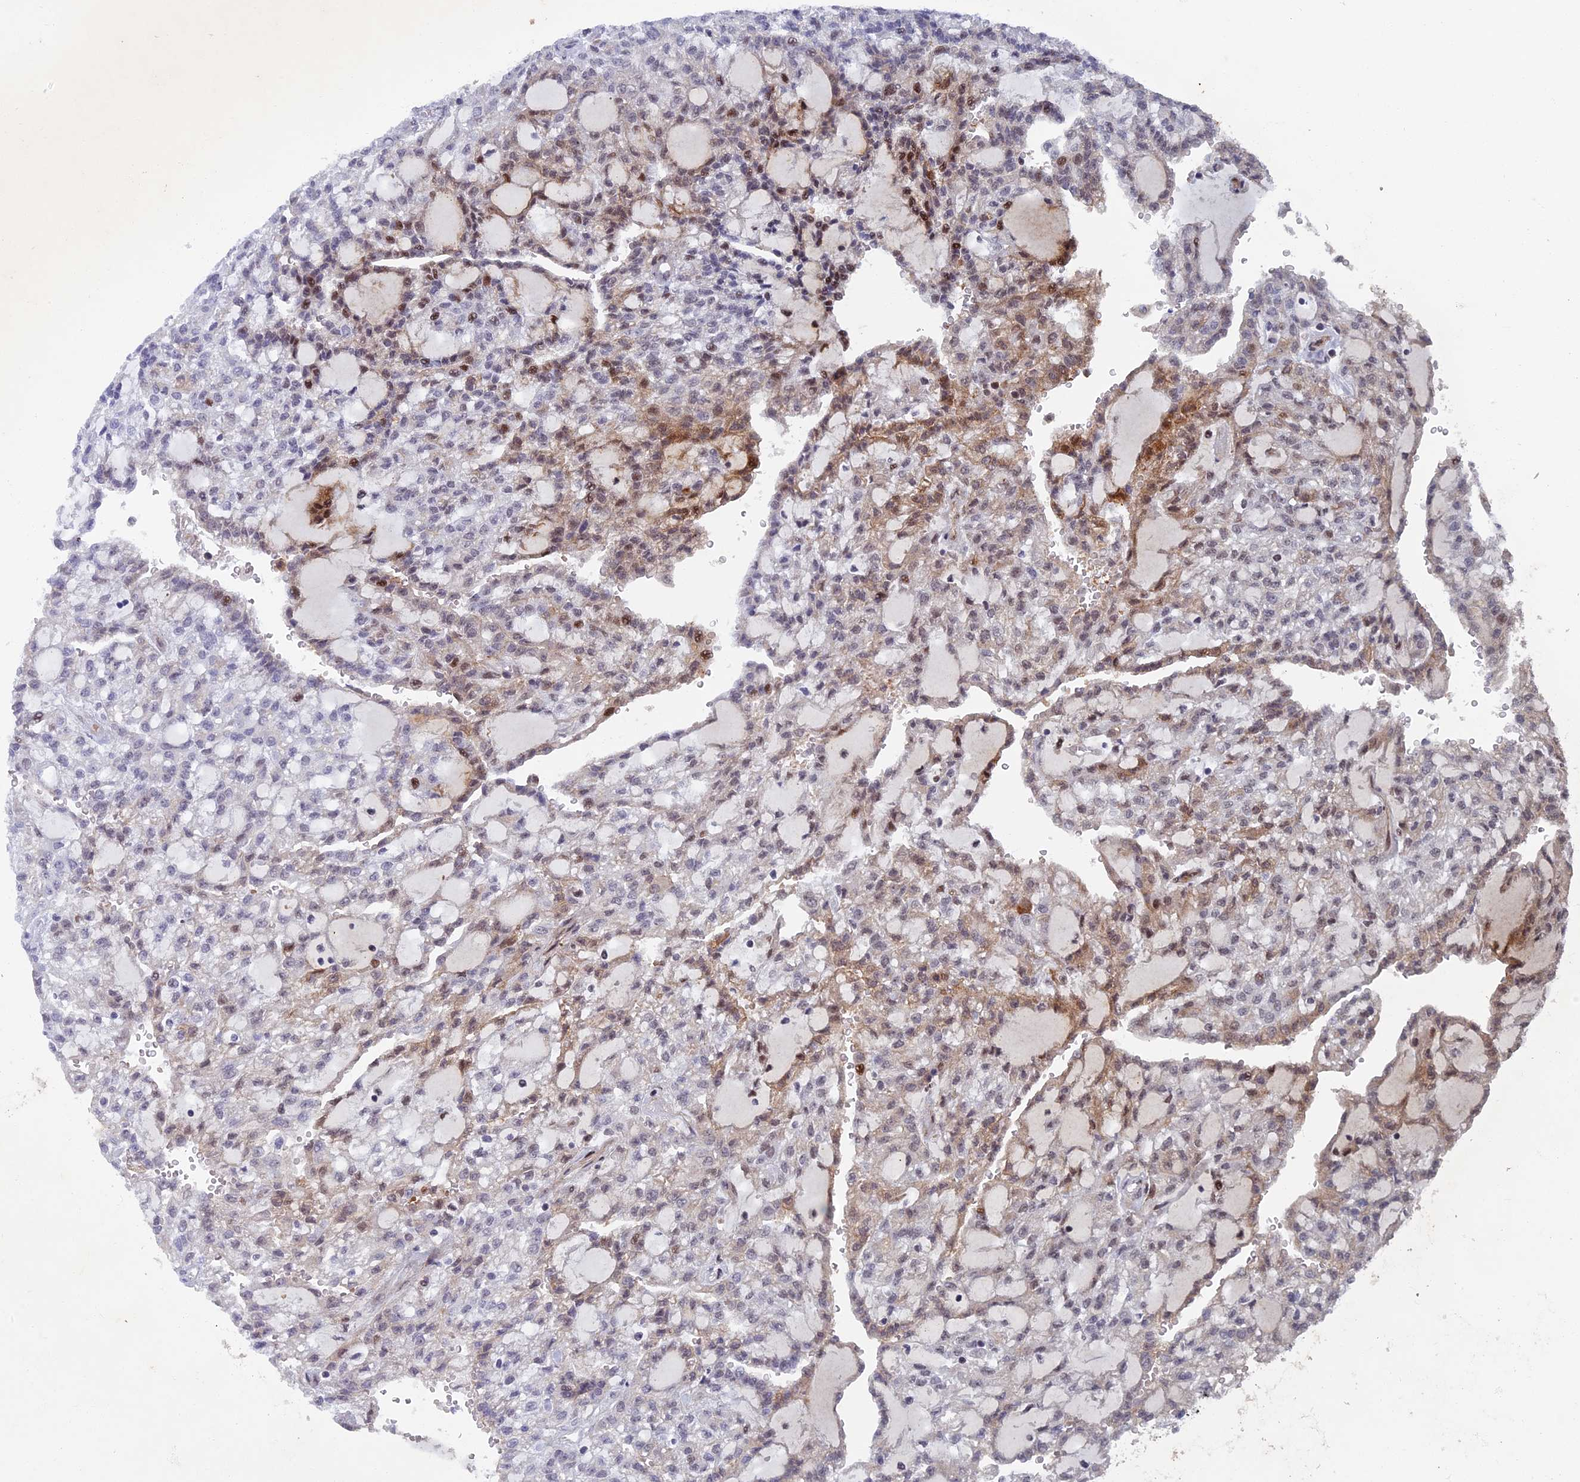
{"staining": {"intensity": "moderate", "quantity": "<25%", "location": "cytoplasmic/membranous,nuclear"}, "tissue": "renal cancer", "cell_type": "Tumor cells", "image_type": "cancer", "snomed": [{"axis": "morphology", "description": "Adenocarcinoma, NOS"}, {"axis": "topography", "description": "Kidney"}], "caption": "Adenocarcinoma (renal) stained with immunohistochemistry shows moderate cytoplasmic/membranous and nuclear staining in approximately <25% of tumor cells. The staining was performed using DAB to visualize the protein expression in brown, while the nuclei were stained in blue with hematoxylin (Magnification: 20x).", "gene": "TAF13", "patient": {"sex": "male", "age": 63}}